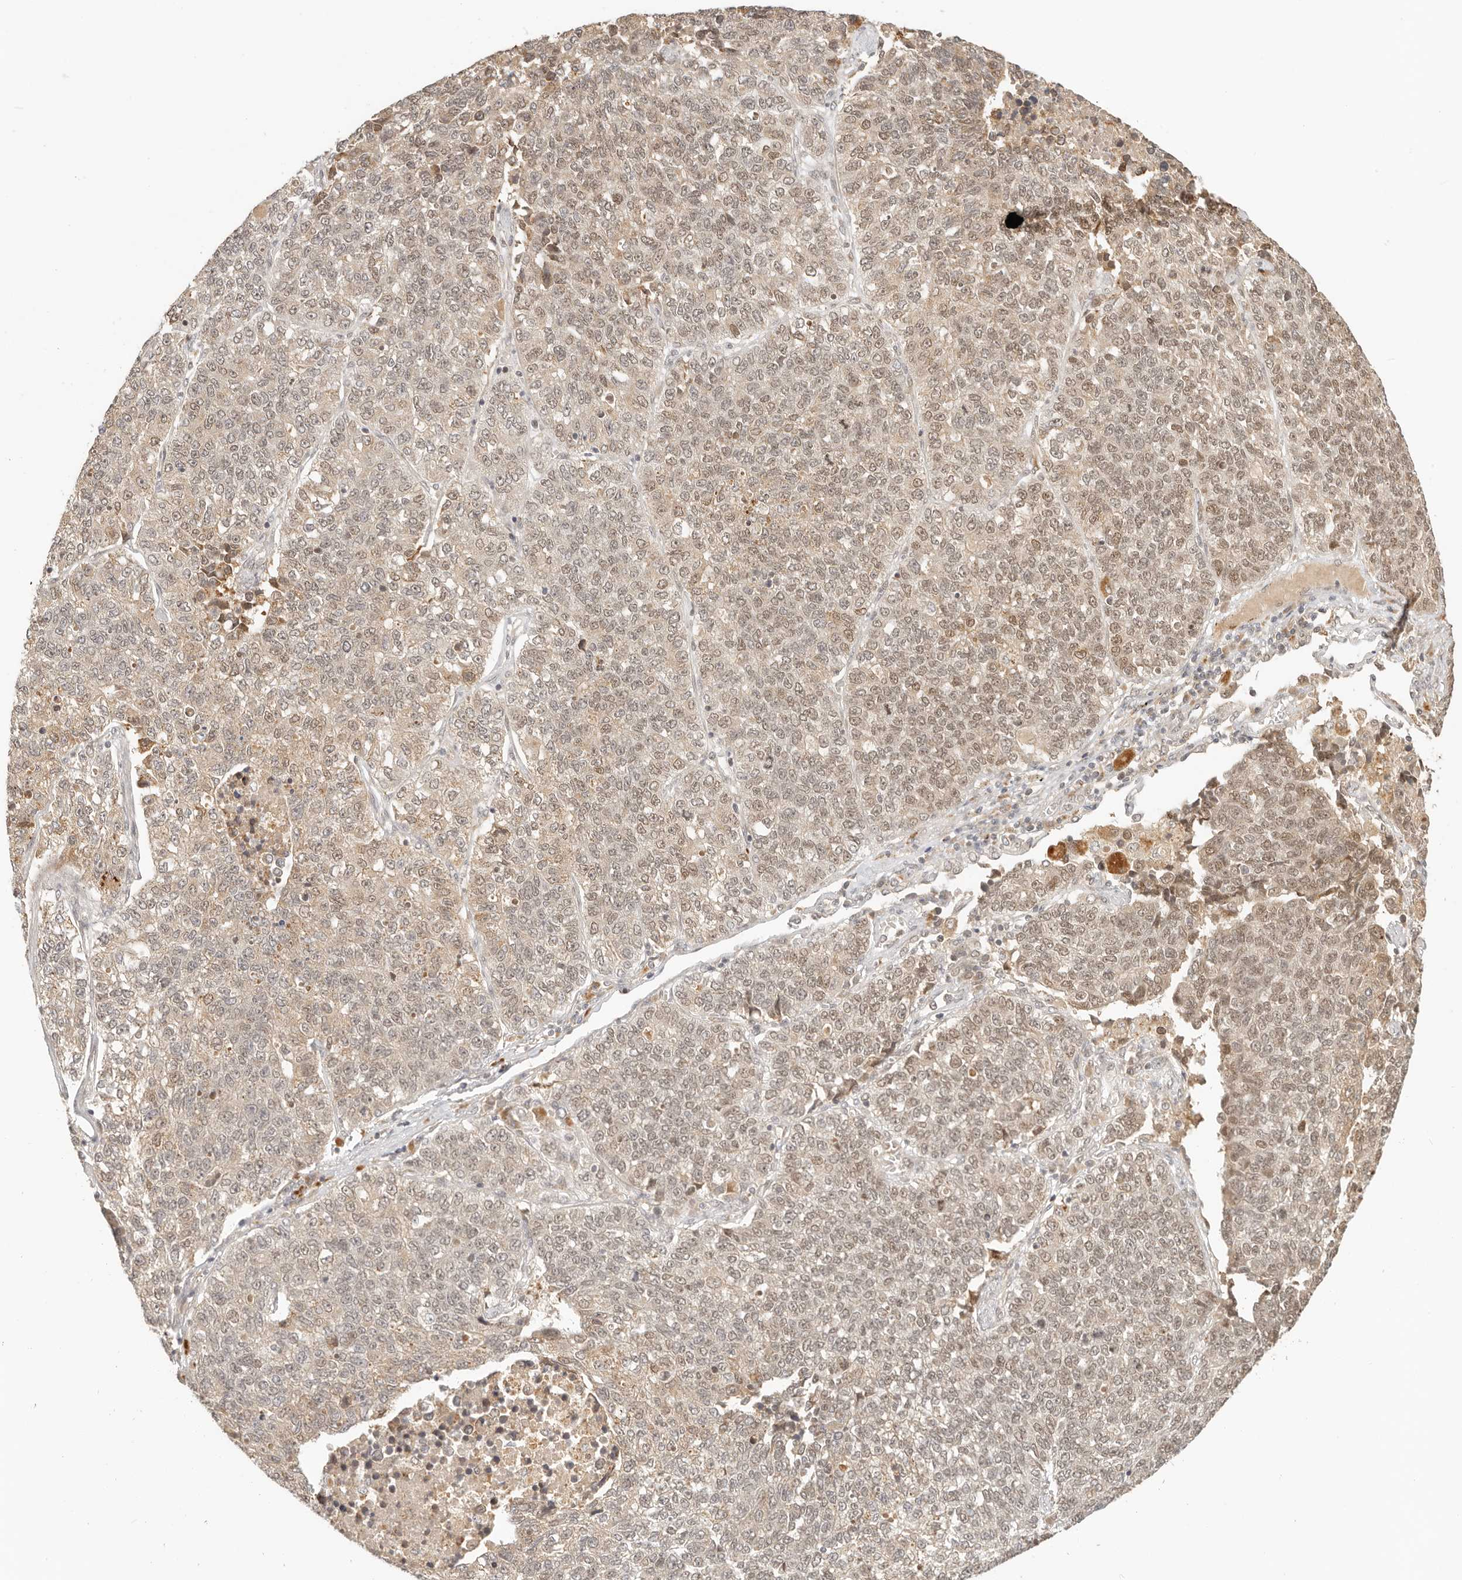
{"staining": {"intensity": "weak", "quantity": "25%-75%", "location": "cytoplasmic/membranous,nuclear"}, "tissue": "lung cancer", "cell_type": "Tumor cells", "image_type": "cancer", "snomed": [{"axis": "morphology", "description": "Adenocarcinoma, NOS"}, {"axis": "topography", "description": "Lung"}], "caption": "Protein analysis of lung cancer (adenocarcinoma) tissue shows weak cytoplasmic/membranous and nuclear staining in about 25%-75% of tumor cells. (IHC, brightfield microscopy, high magnification).", "gene": "INTS11", "patient": {"sex": "male", "age": 49}}